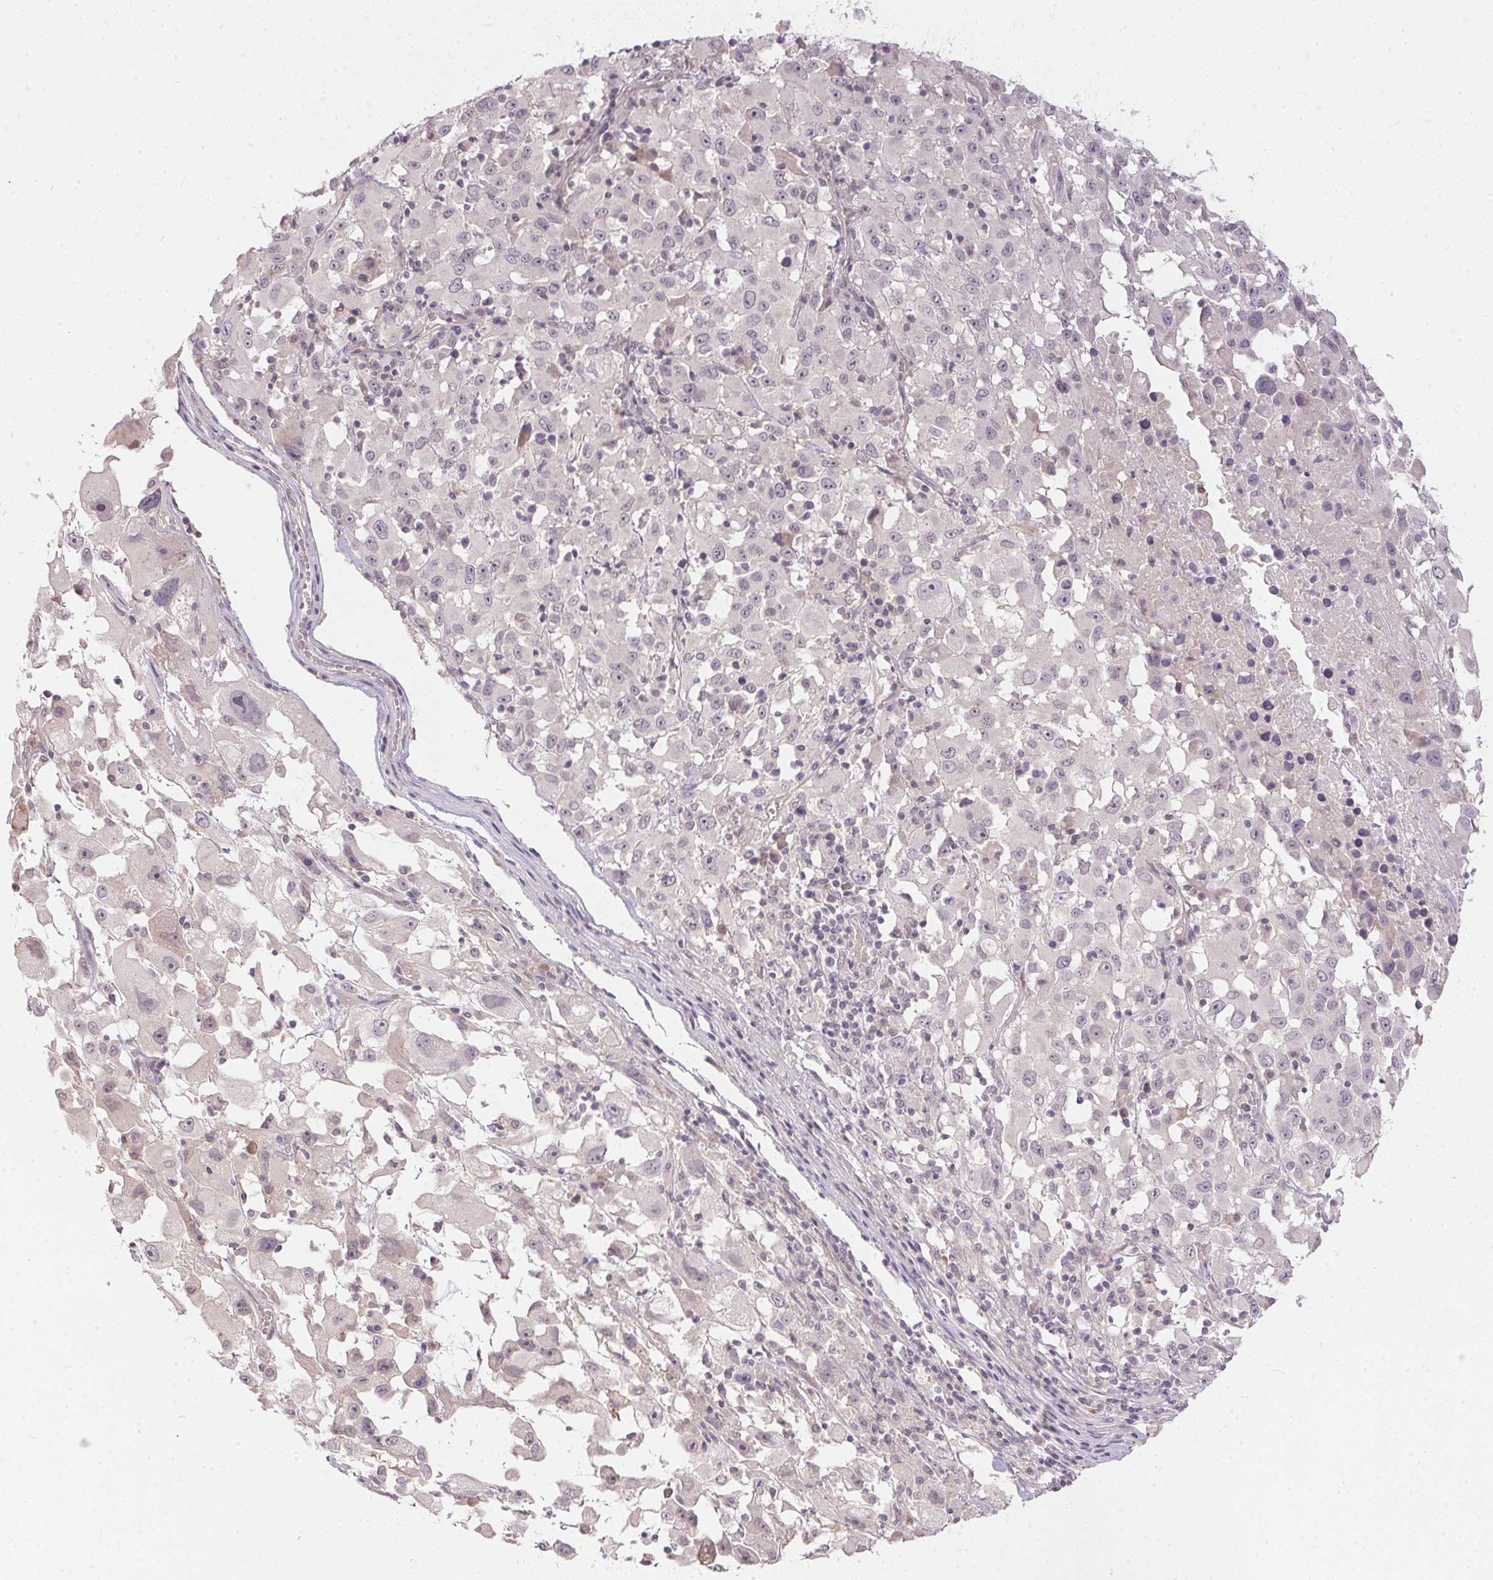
{"staining": {"intensity": "negative", "quantity": "none", "location": "none"}, "tissue": "melanoma", "cell_type": "Tumor cells", "image_type": "cancer", "snomed": [{"axis": "morphology", "description": "Malignant melanoma, Metastatic site"}, {"axis": "topography", "description": "Soft tissue"}], "caption": "Immunohistochemistry (IHC) histopathology image of human melanoma stained for a protein (brown), which reveals no positivity in tumor cells.", "gene": "TTC23L", "patient": {"sex": "male", "age": 50}}